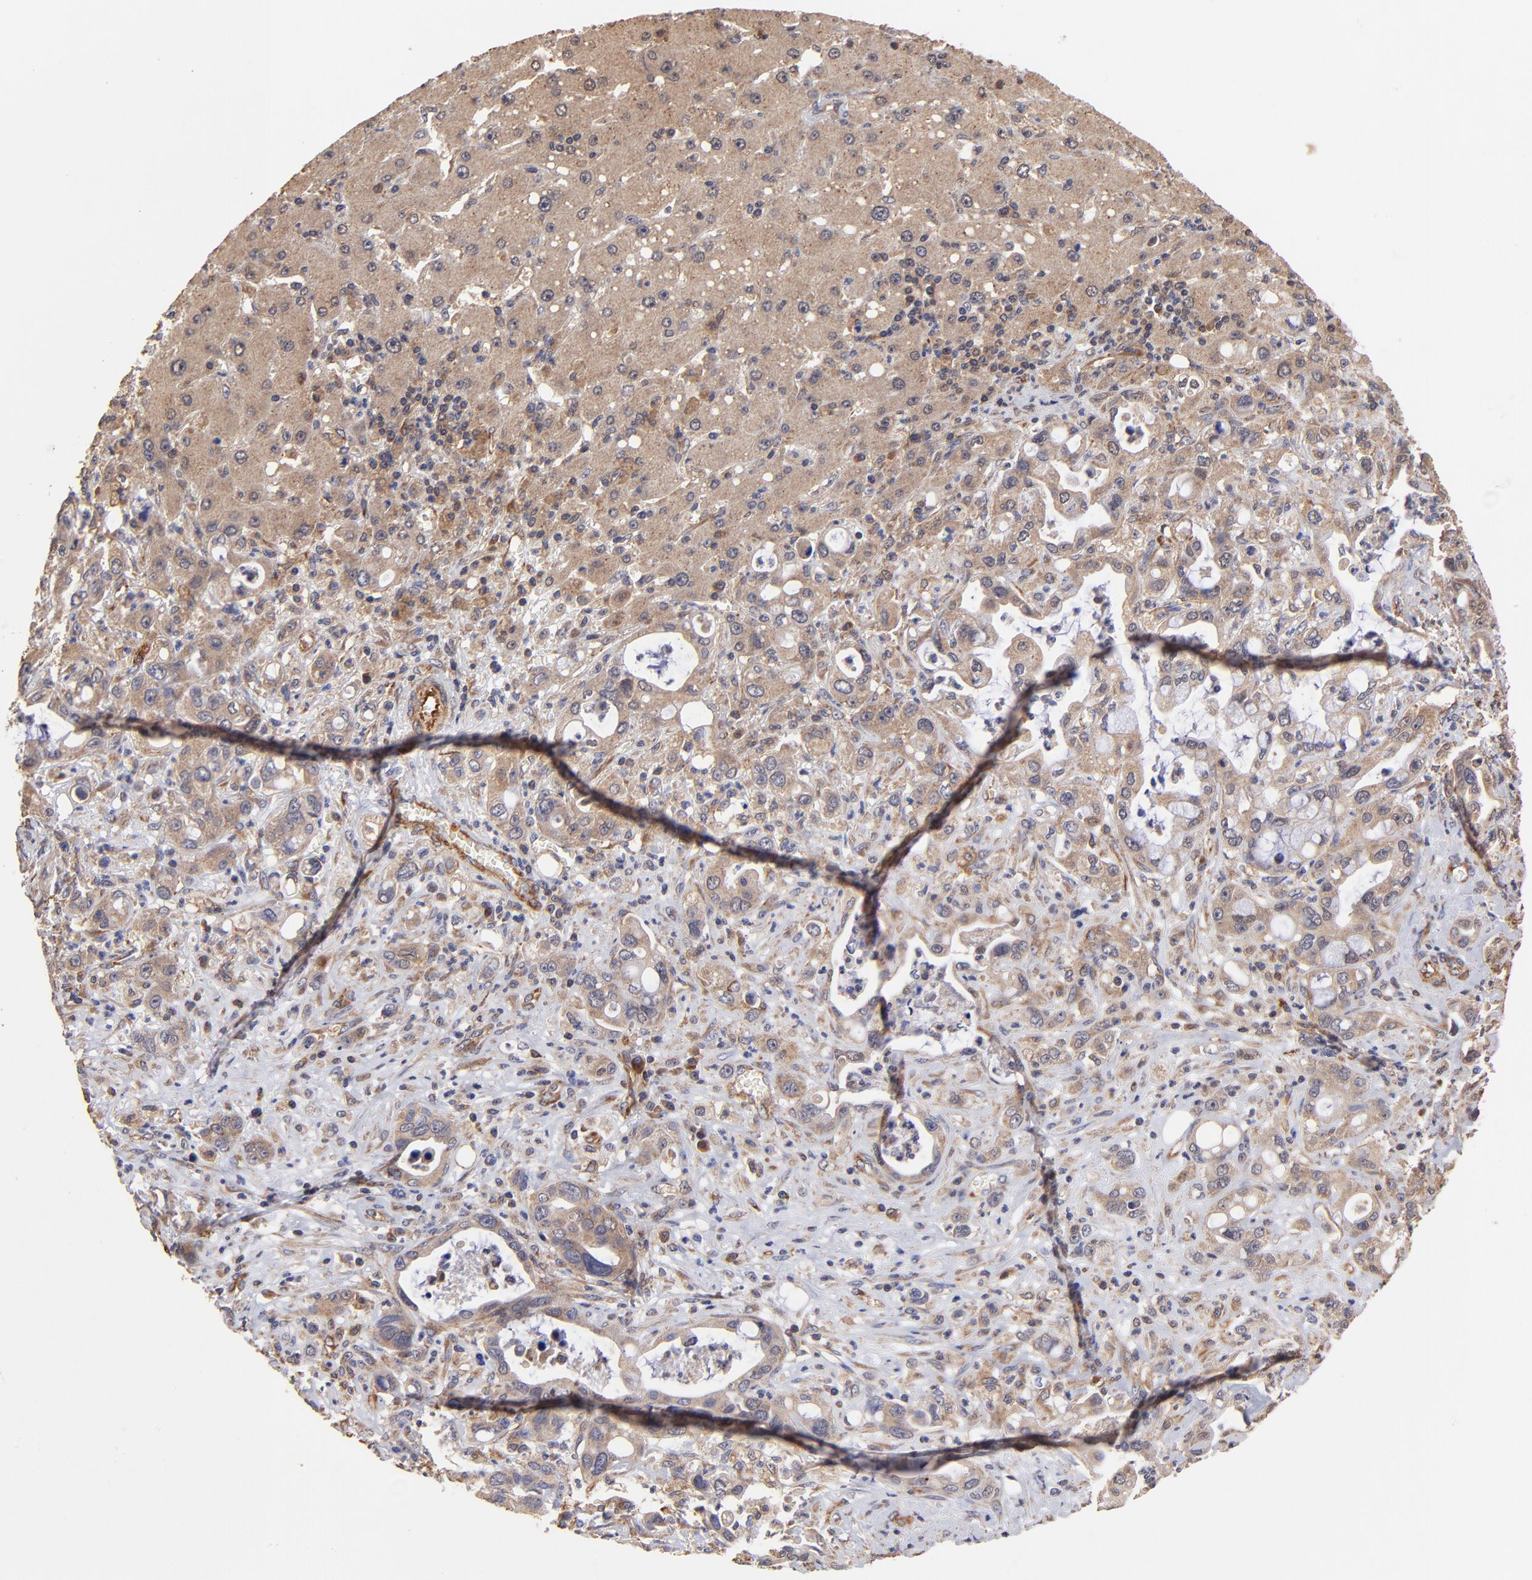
{"staining": {"intensity": "moderate", "quantity": ">75%", "location": "cytoplasmic/membranous"}, "tissue": "liver cancer", "cell_type": "Tumor cells", "image_type": "cancer", "snomed": [{"axis": "morphology", "description": "Cholangiocarcinoma"}, {"axis": "topography", "description": "Liver"}], "caption": "An immunohistochemistry photomicrograph of tumor tissue is shown. Protein staining in brown labels moderate cytoplasmic/membranous positivity in liver cancer (cholangiocarcinoma) within tumor cells. The protein is shown in brown color, while the nuclei are stained blue.", "gene": "TNFAIP3", "patient": {"sex": "female", "age": 65}}